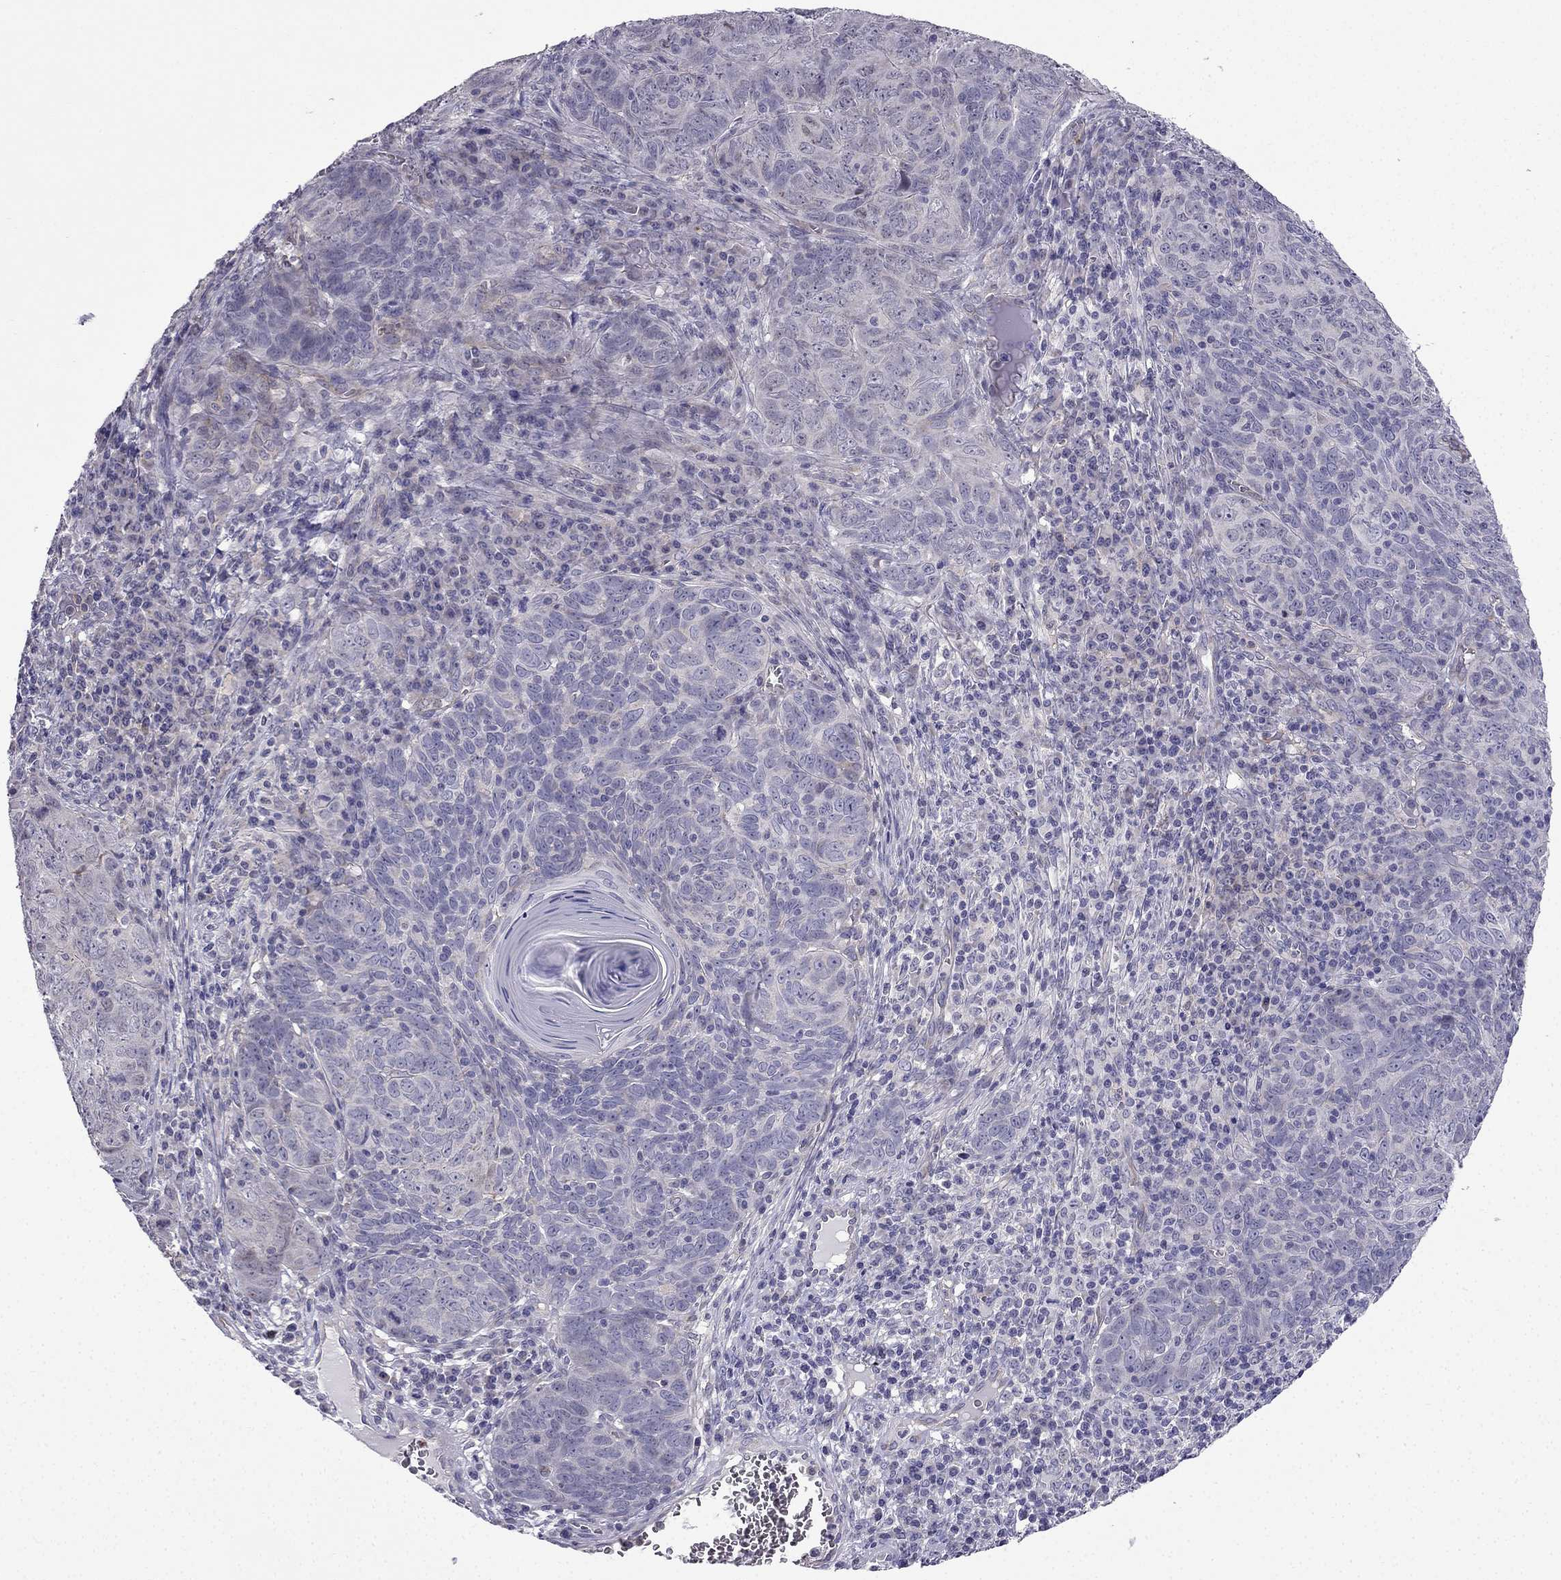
{"staining": {"intensity": "negative", "quantity": "none", "location": "none"}, "tissue": "skin cancer", "cell_type": "Tumor cells", "image_type": "cancer", "snomed": [{"axis": "morphology", "description": "Squamous cell carcinoma, NOS"}, {"axis": "topography", "description": "Skin"}, {"axis": "topography", "description": "Anal"}], "caption": "Immunohistochemistry micrograph of human squamous cell carcinoma (skin) stained for a protein (brown), which reveals no positivity in tumor cells. The staining is performed using DAB brown chromogen with nuclei counter-stained in using hematoxylin.", "gene": "SLC6A2", "patient": {"sex": "female", "age": 51}}